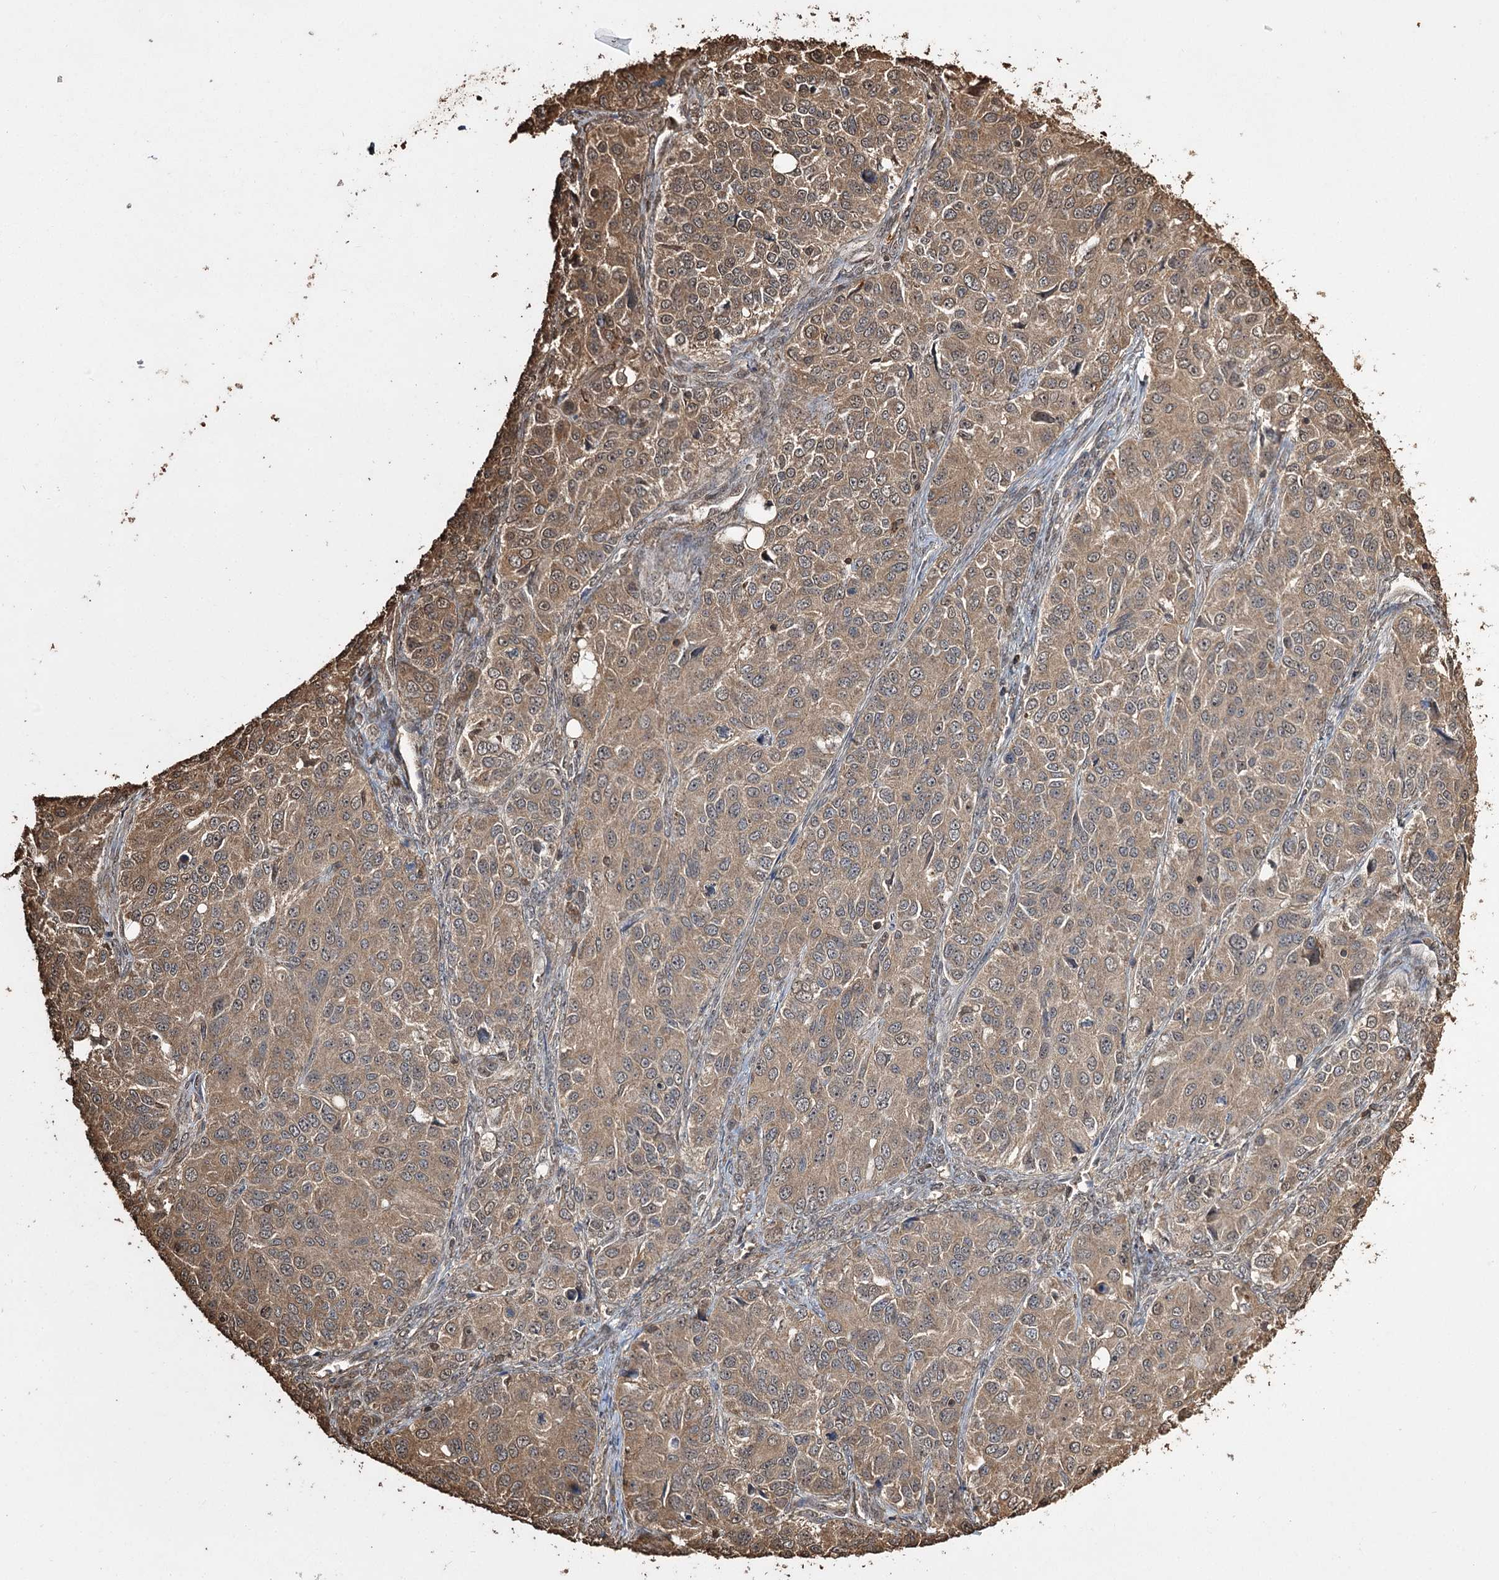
{"staining": {"intensity": "moderate", "quantity": ">75%", "location": "cytoplasmic/membranous"}, "tissue": "ovarian cancer", "cell_type": "Tumor cells", "image_type": "cancer", "snomed": [{"axis": "morphology", "description": "Carcinoma, endometroid"}, {"axis": "topography", "description": "Ovary"}], "caption": "Tumor cells demonstrate moderate cytoplasmic/membranous positivity in about >75% of cells in endometroid carcinoma (ovarian).", "gene": "PLCH1", "patient": {"sex": "female", "age": 51}}